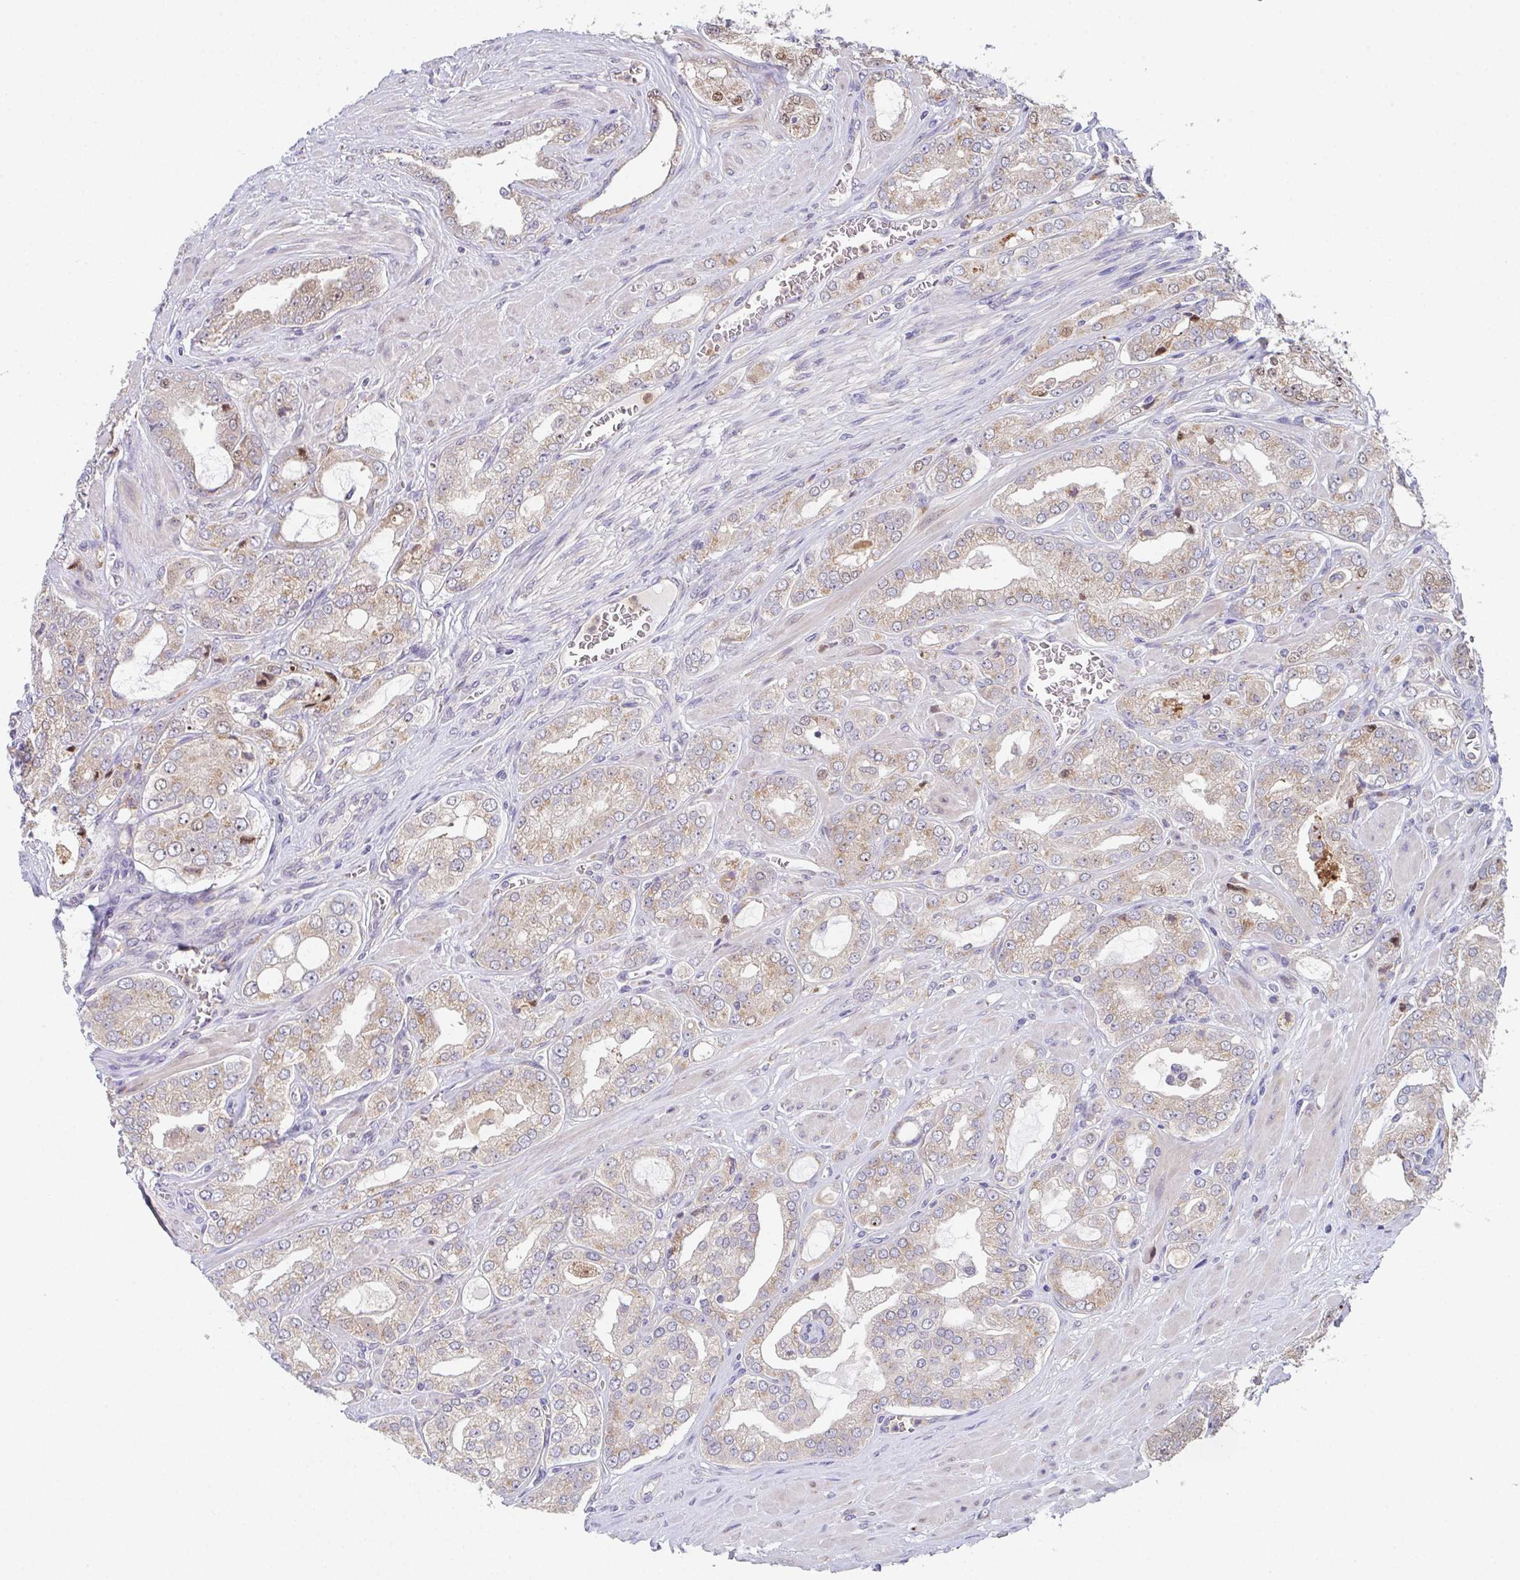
{"staining": {"intensity": "weak", "quantity": ">75%", "location": "cytoplasmic/membranous"}, "tissue": "prostate cancer", "cell_type": "Tumor cells", "image_type": "cancer", "snomed": [{"axis": "morphology", "description": "Adenocarcinoma, High grade"}, {"axis": "topography", "description": "Prostate"}], "caption": "Immunohistochemical staining of prostate cancer (high-grade adenocarcinoma) demonstrates low levels of weak cytoplasmic/membranous protein expression in about >75% of tumor cells.", "gene": "TSPAN31", "patient": {"sex": "male", "age": 66}}